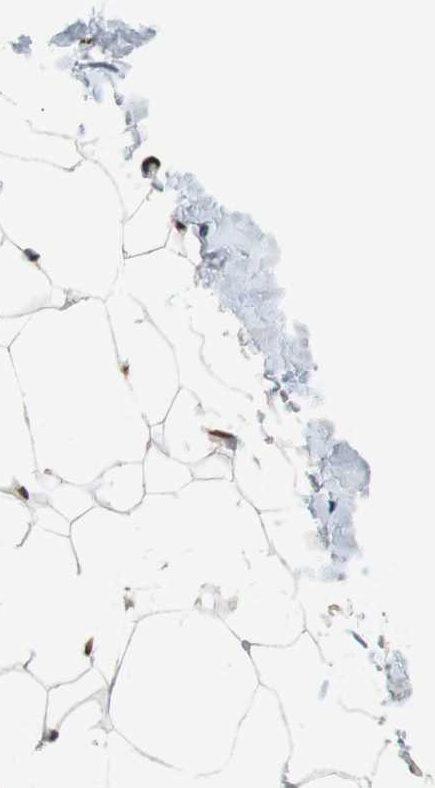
{"staining": {"intensity": "strong", "quantity": ">75%", "location": "nuclear"}, "tissue": "adipose tissue", "cell_type": "Adipocytes", "image_type": "normal", "snomed": [{"axis": "morphology", "description": "Normal tissue, NOS"}, {"axis": "topography", "description": "Breast"}, {"axis": "topography", "description": "Adipose tissue"}], "caption": "Human adipose tissue stained for a protein (brown) demonstrates strong nuclear positive expression in approximately >75% of adipocytes.", "gene": "NCOA3", "patient": {"sex": "female", "age": 25}}